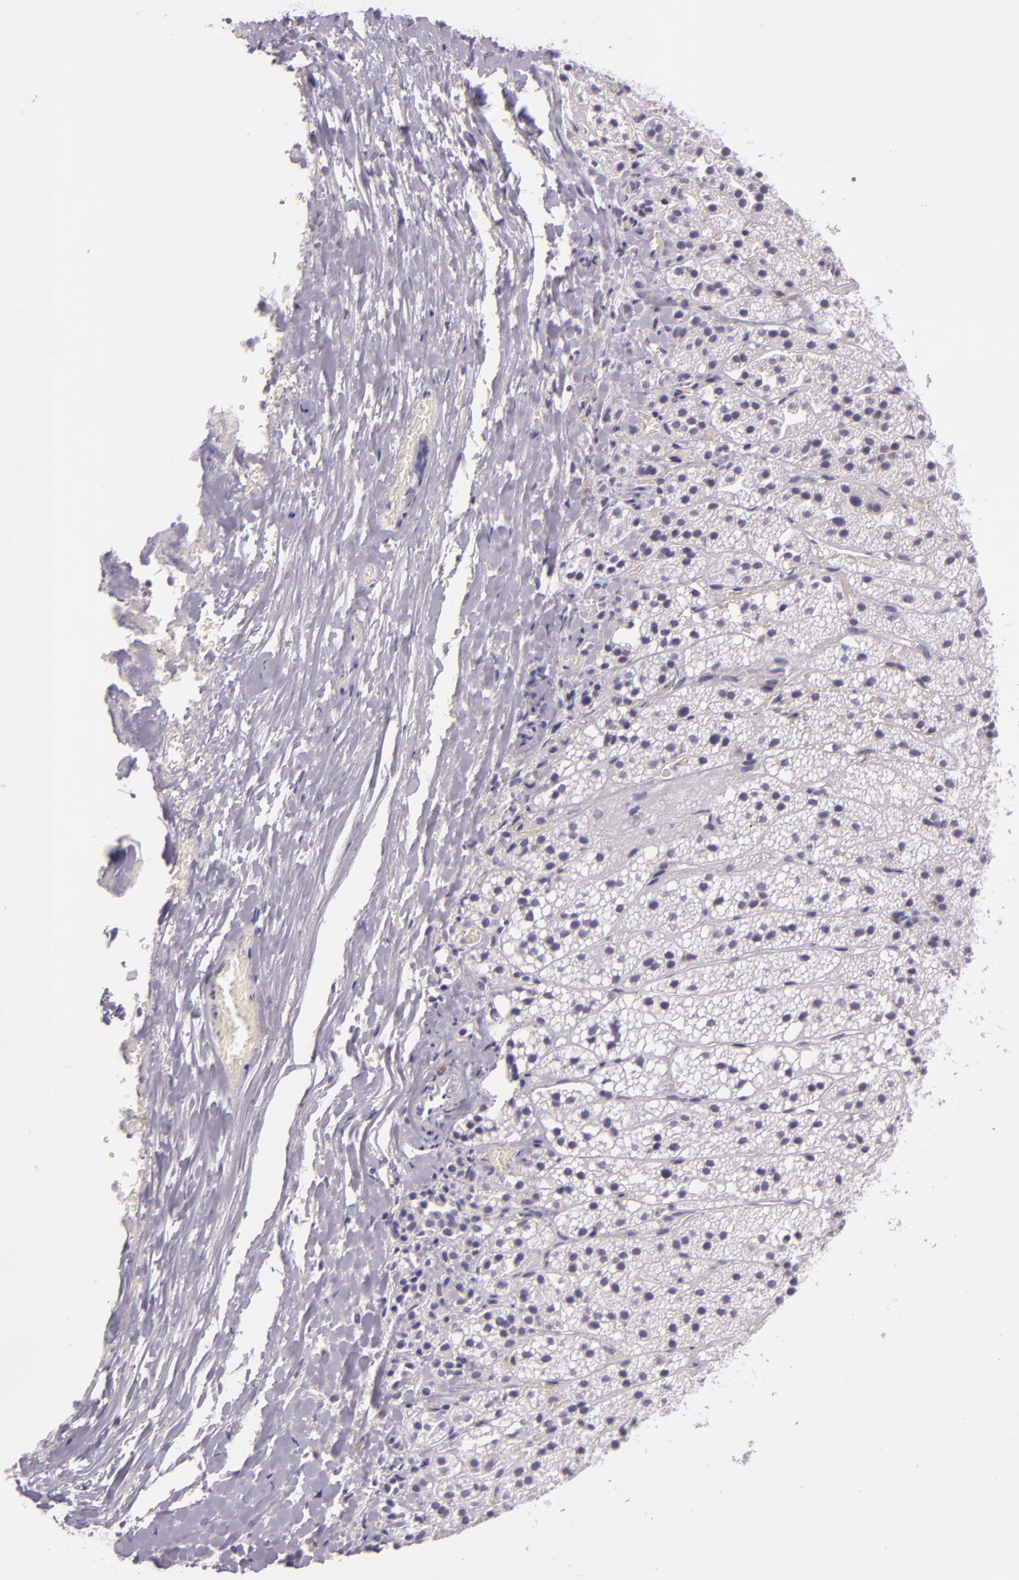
{"staining": {"intensity": "negative", "quantity": "none", "location": "none"}, "tissue": "adrenal gland", "cell_type": "Glandular cells", "image_type": "normal", "snomed": [{"axis": "morphology", "description": "Normal tissue, NOS"}, {"axis": "topography", "description": "Adrenal gland"}], "caption": "Immunohistochemical staining of normal adrenal gland reveals no significant positivity in glandular cells.", "gene": "CHEK2", "patient": {"sex": "female", "age": 44}}